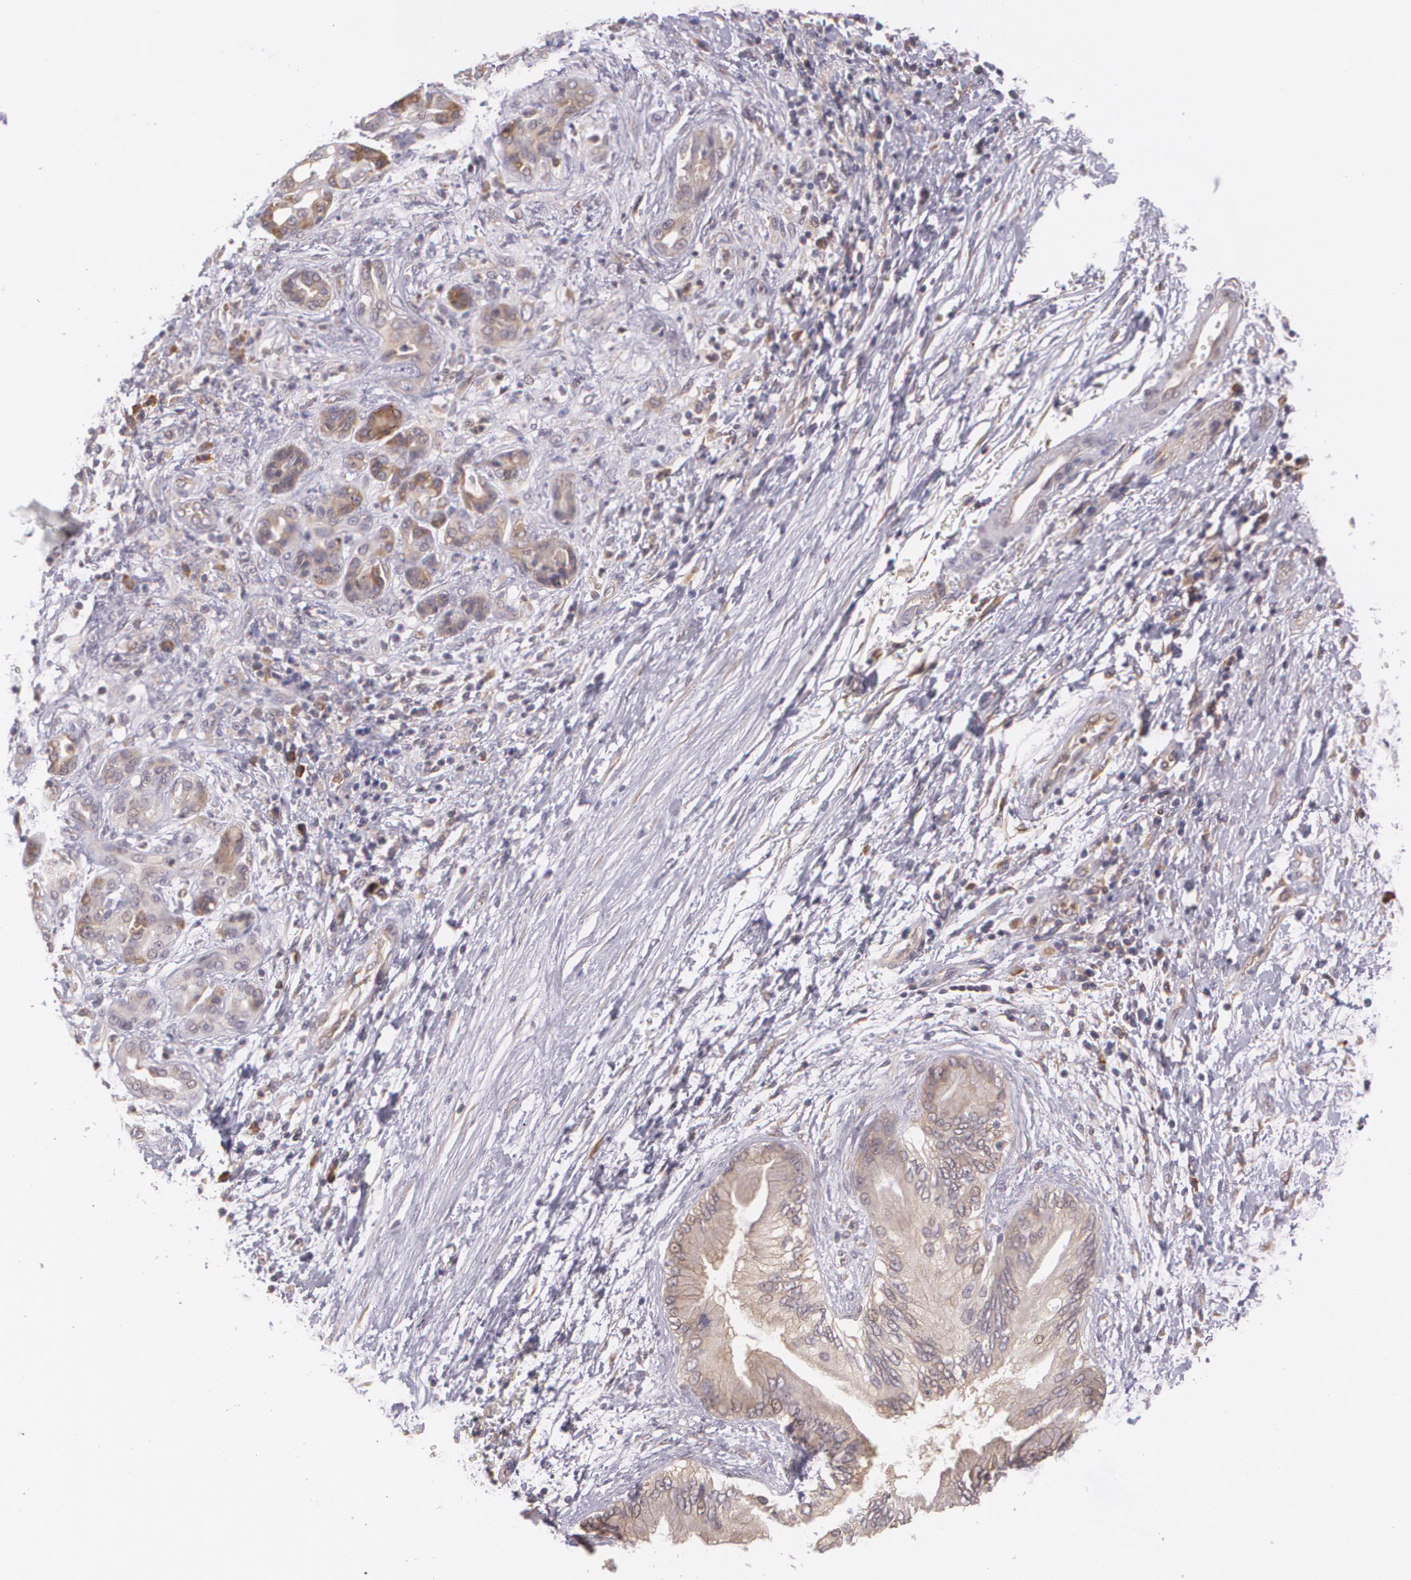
{"staining": {"intensity": "weak", "quantity": ">75%", "location": "cytoplasmic/membranous"}, "tissue": "pancreatic cancer", "cell_type": "Tumor cells", "image_type": "cancer", "snomed": [{"axis": "morphology", "description": "Adenocarcinoma, NOS"}, {"axis": "topography", "description": "Pancreas"}], "caption": "Adenocarcinoma (pancreatic) was stained to show a protein in brown. There is low levels of weak cytoplasmic/membranous expression in about >75% of tumor cells.", "gene": "CCL17", "patient": {"sex": "female", "age": 70}}